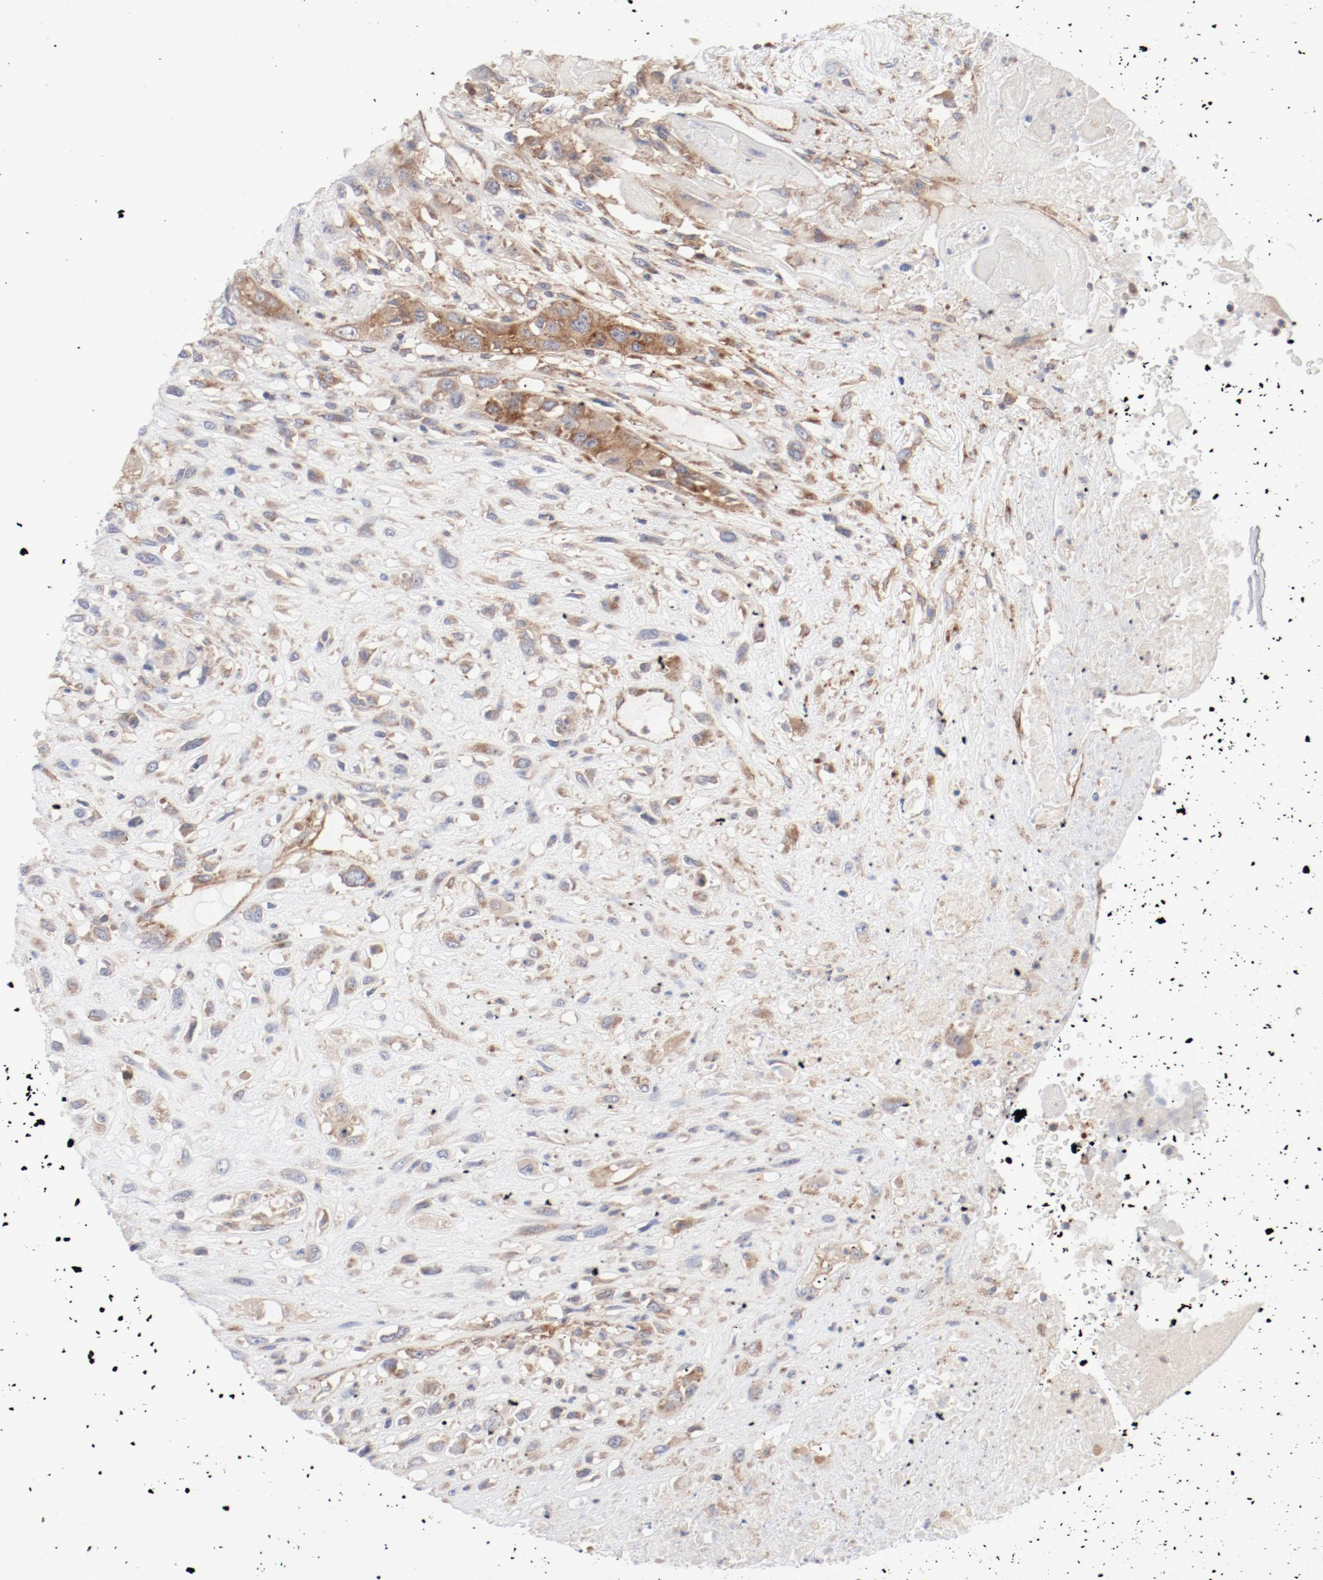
{"staining": {"intensity": "moderate", "quantity": ">75%", "location": "cytoplasmic/membranous"}, "tissue": "head and neck cancer", "cell_type": "Tumor cells", "image_type": "cancer", "snomed": [{"axis": "morphology", "description": "Necrosis, NOS"}, {"axis": "morphology", "description": "Neoplasm, malignant, NOS"}, {"axis": "topography", "description": "Salivary gland"}, {"axis": "topography", "description": "Head-Neck"}], "caption": "Head and neck cancer (malignant neoplasm) tissue displays moderate cytoplasmic/membranous staining in about >75% of tumor cells, visualized by immunohistochemistry.", "gene": "AP2A1", "patient": {"sex": "male", "age": 43}}